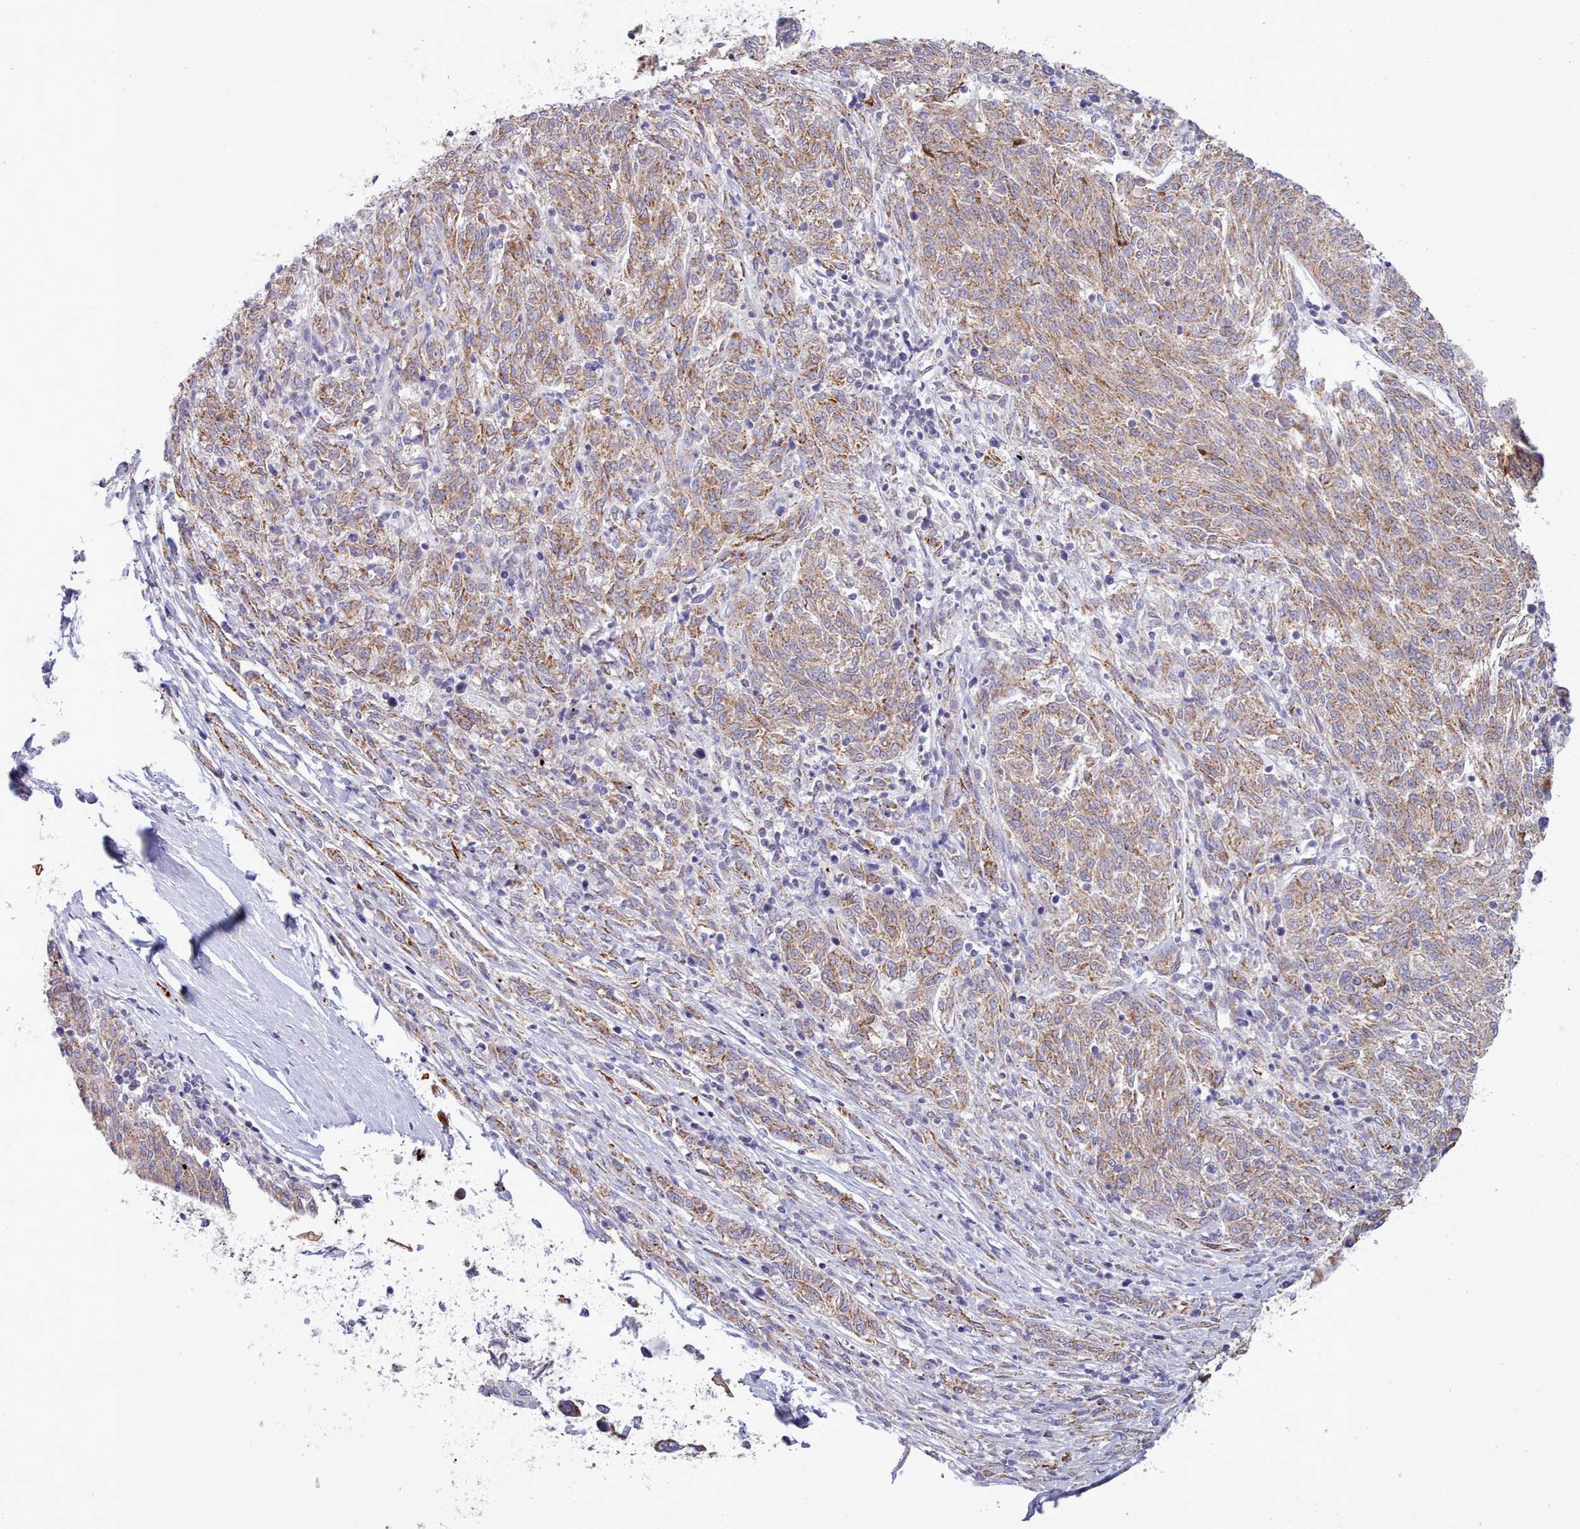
{"staining": {"intensity": "moderate", "quantity": ">75%", "location": "cytoplasmic/membranous"}, "tissue": "melanoma", "cell_type": "Tumor cells", "image_type": "cancer", "snomed": [{"axis": "morphology", "description": "Malignant melanoma, NOS"}, {"axis": "topography", "description": "Skin"}], "caption": "IHC histopathology image of neoplastic tissue: human malignant melanoma stained using IHC reveals medium levels of moderate protein expression localized specifically in the cytoplasmic/membranous of tumor cells, appearing as a cytoplasmic/membranous brown color.", "gene": "MRPL21", "patient": {"sex": "female", "age": 72}}